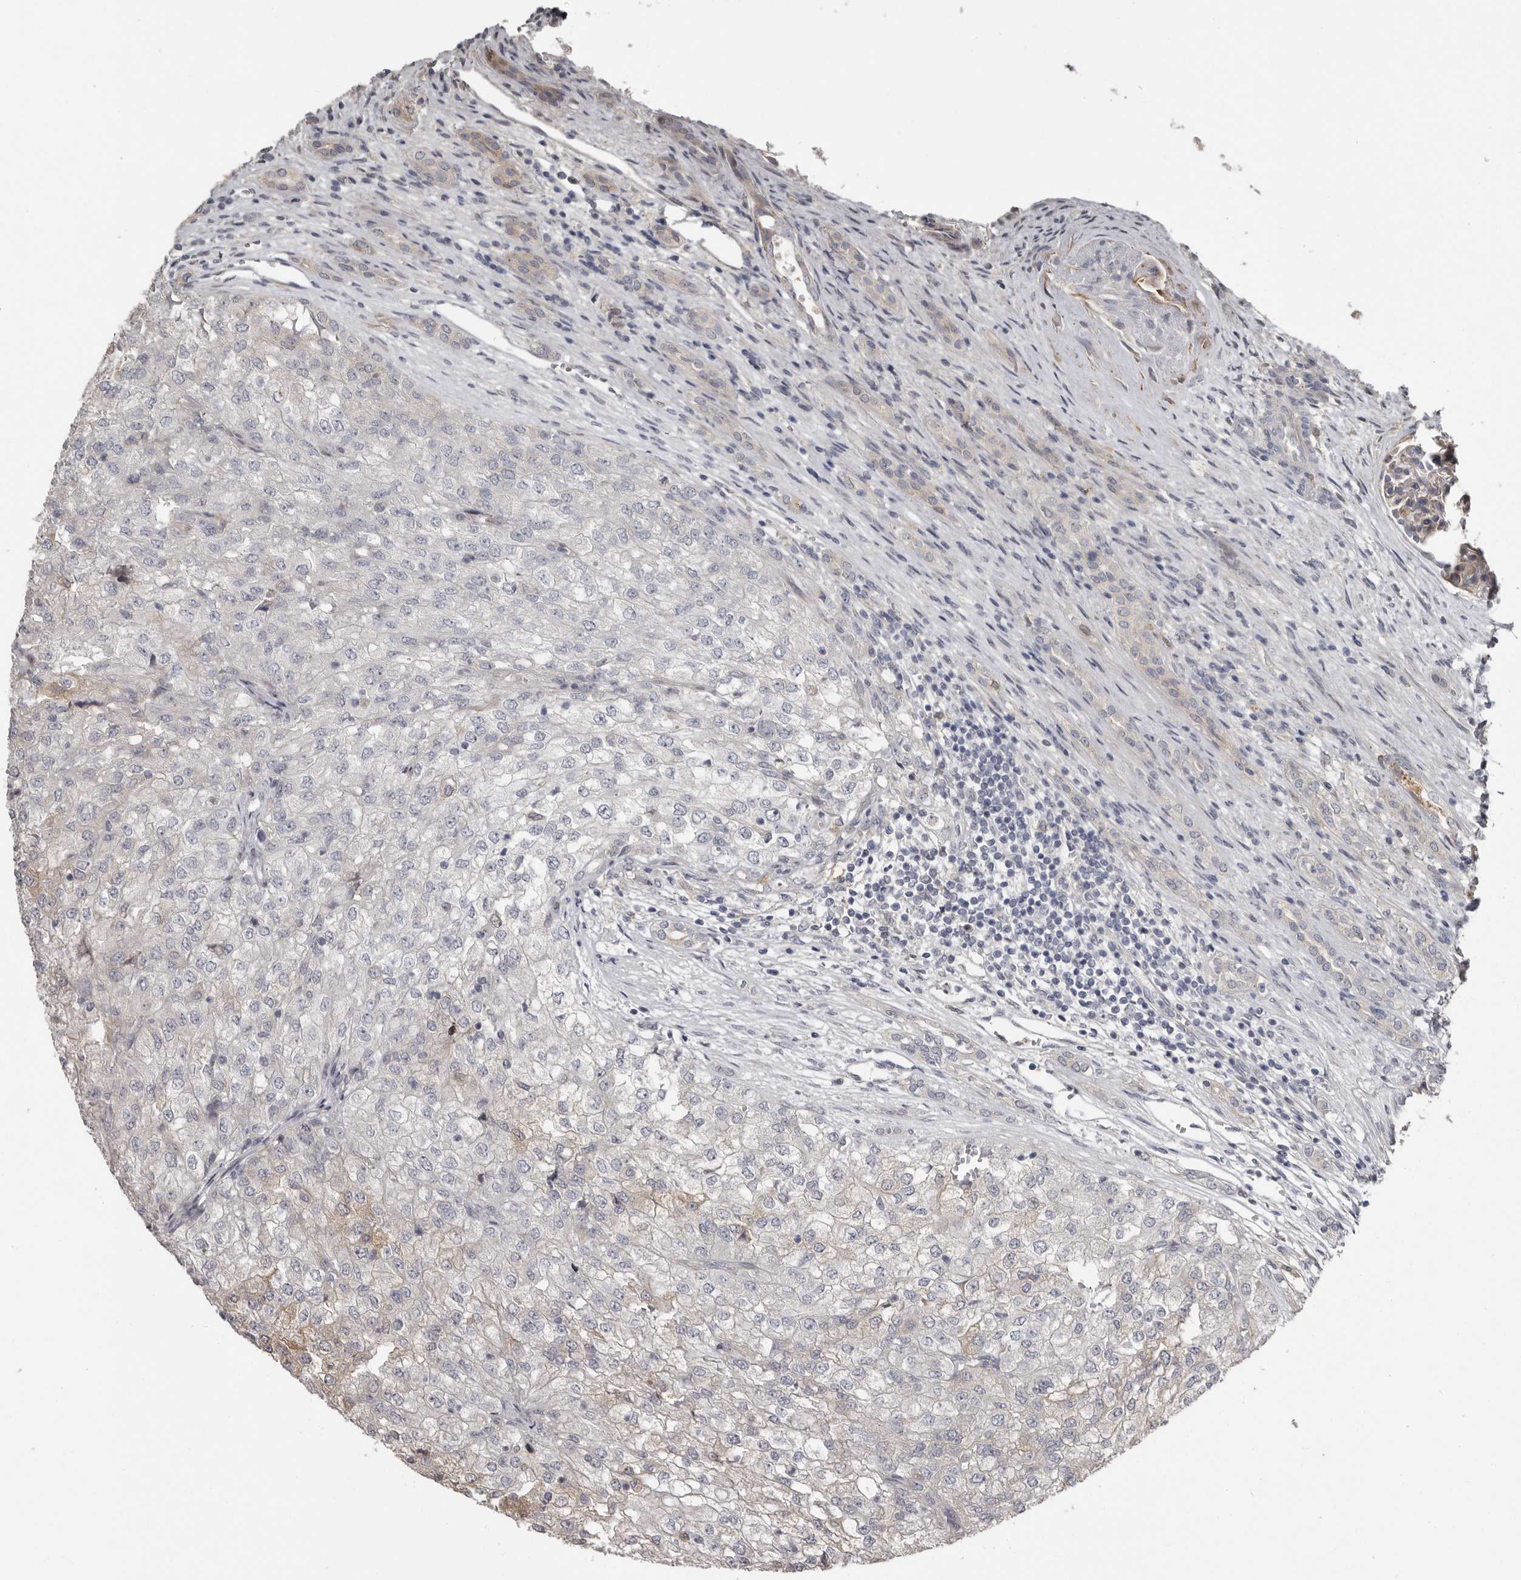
{"staining": {"intensity": "negative", "quantity": "none", "location": "none"}, "tissue": "renal cancer", "cell_type": "Tumor cells", "image_type": "cancer", "snomed": [{"axis": "morphology", "description": "Adenocarcinoma, NOS"}, {"axis": "topography", "description": "Kidney"}], "caption": "The histopathology image reveals no staining of tumor cells in renal adenocarcinoma.", "gene": "KCNJ8", "patient": {"sex": "female", "age": 54}}